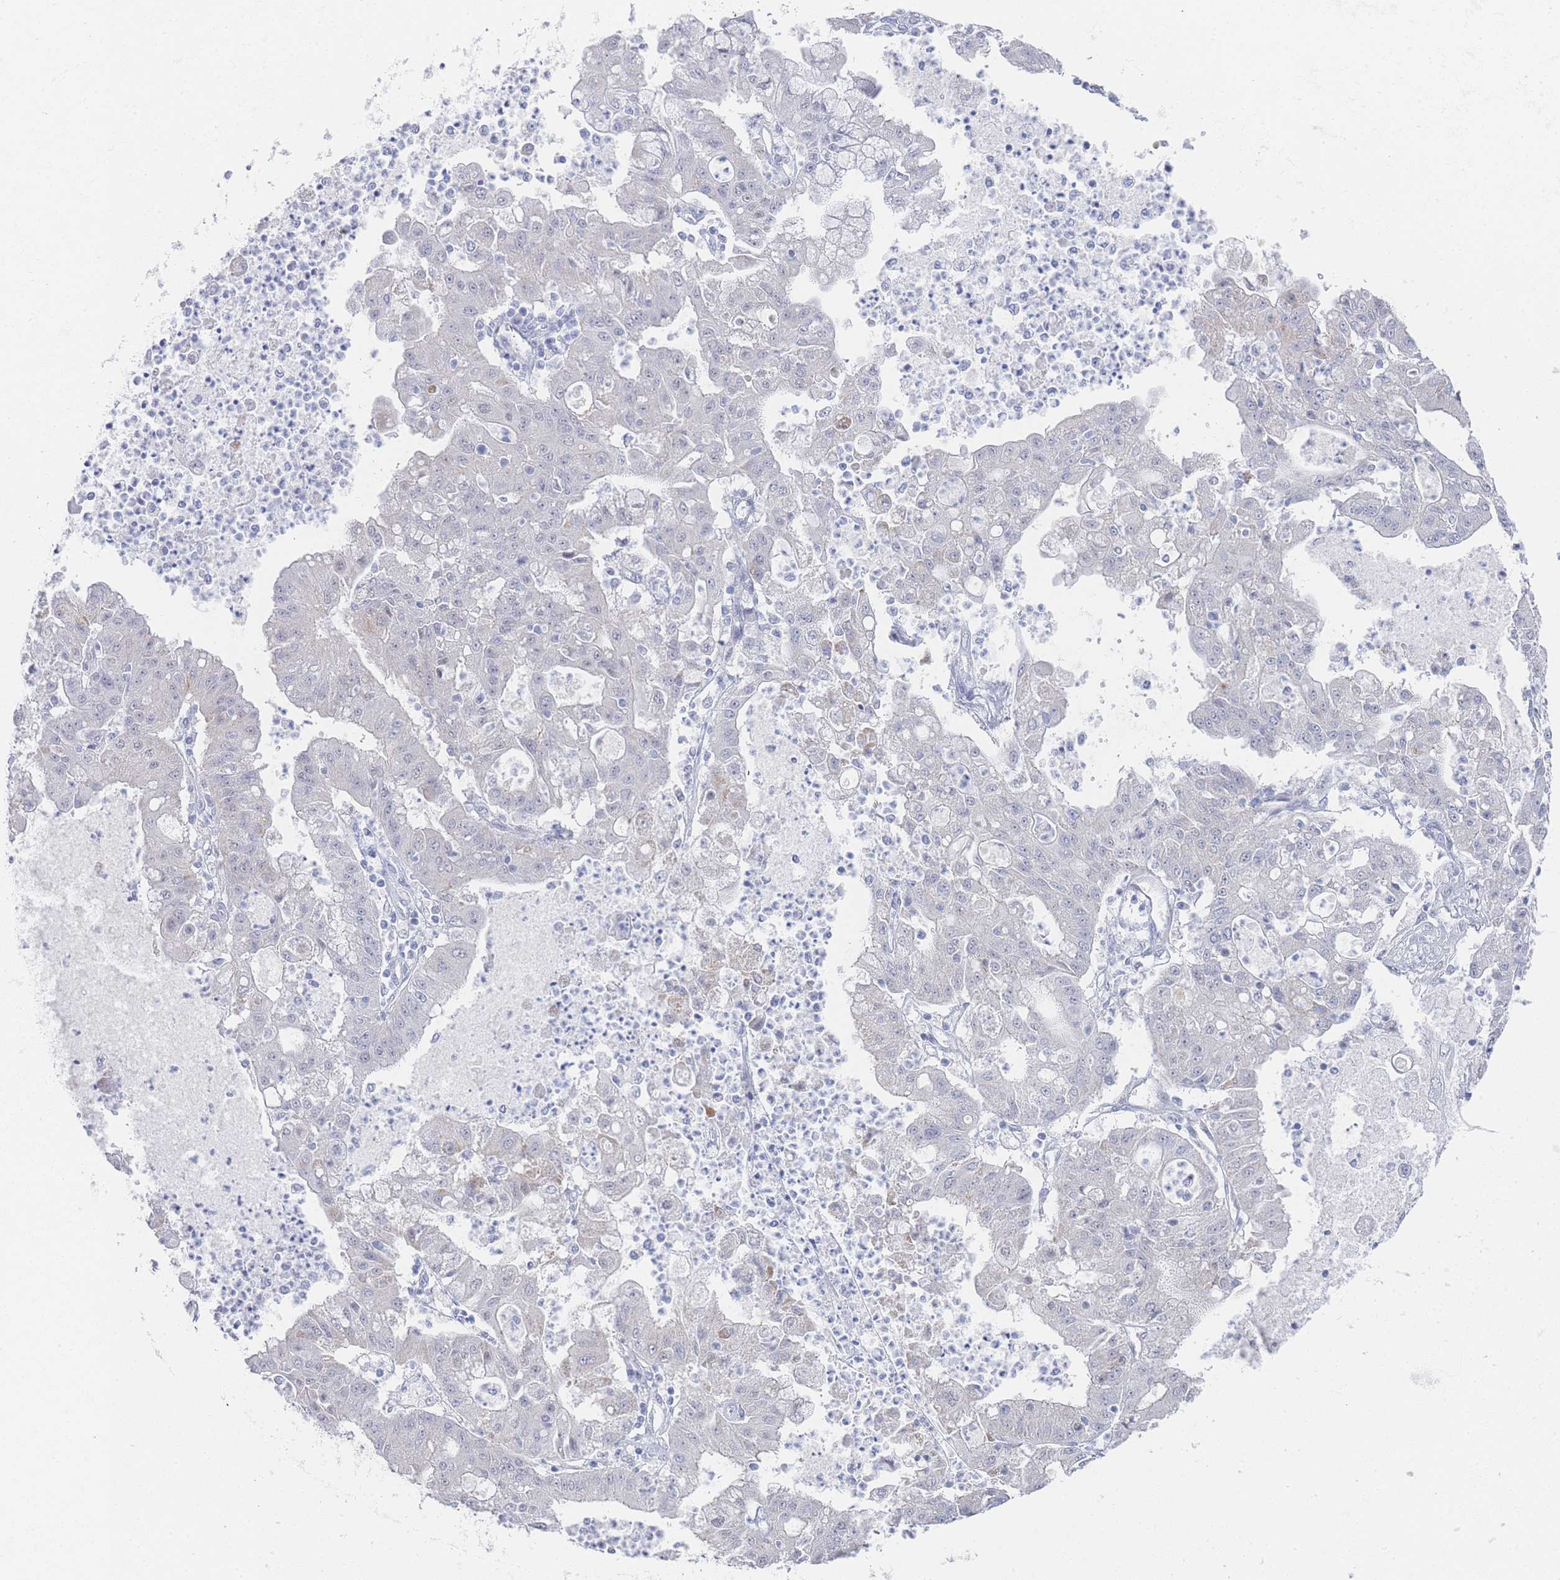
{"staining": {"intensity": "negative", "quantity": "none", "location": "none"}, "tissue": "ovarian cancer", "cell_type": "Tumor cells", "image_type": "cancer", "snomed": [{"axis": "morphology", "description": "Cystadenocarcinoma, mucinous, NOS"}, {"axis": "topography", "description": "Ovary"}], "caption": "The photomicrograph demonstrates no significant positivity in tumor cells of ovarian cancer. (DAB (3,3'-diaminobenzidine) immunohistochemistry (IHC) visualized using brightfield microscopy, high magnification).", "gene": "IMPG1", "patient": {"sex": "female", "age": 70}}